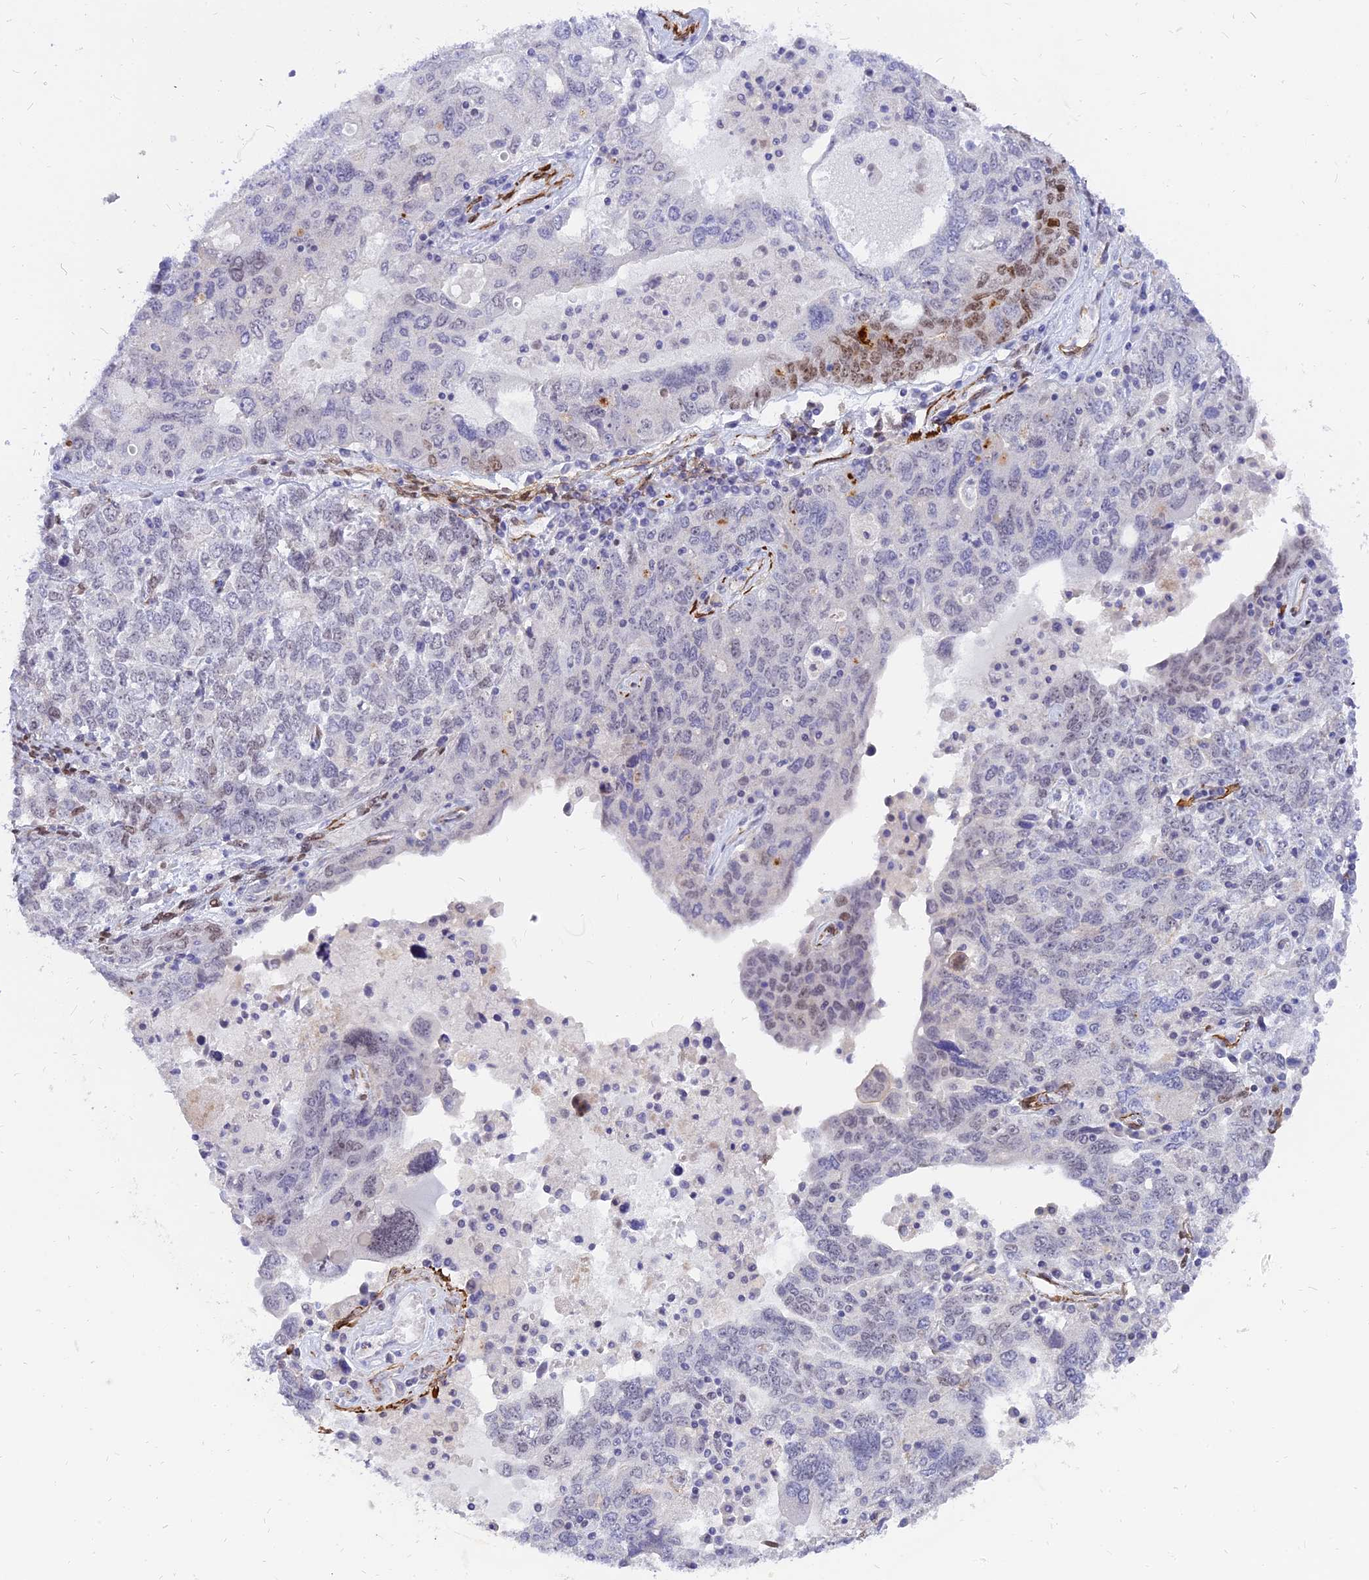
{"staining": {"intensity": "moderate", "quantity": "<25%", "location": "nuclear"}, "tissue": "ovarian cancer", "cell_type": "Tumor cells", "image_type": "cancer", "snomed": [{"axis": "morphology", "description": "Carcinoma, endometroid"}, {"axis": "topography", "description": "Ovary"}], "caption": "Ovarian endometroid carcinoma stained with a brown dye exhibits moderate nuclear positive positivity in approximately <25% of tumor cells.", "gene": "CENPV", "patient": {"sex": "female", "age": 62}}